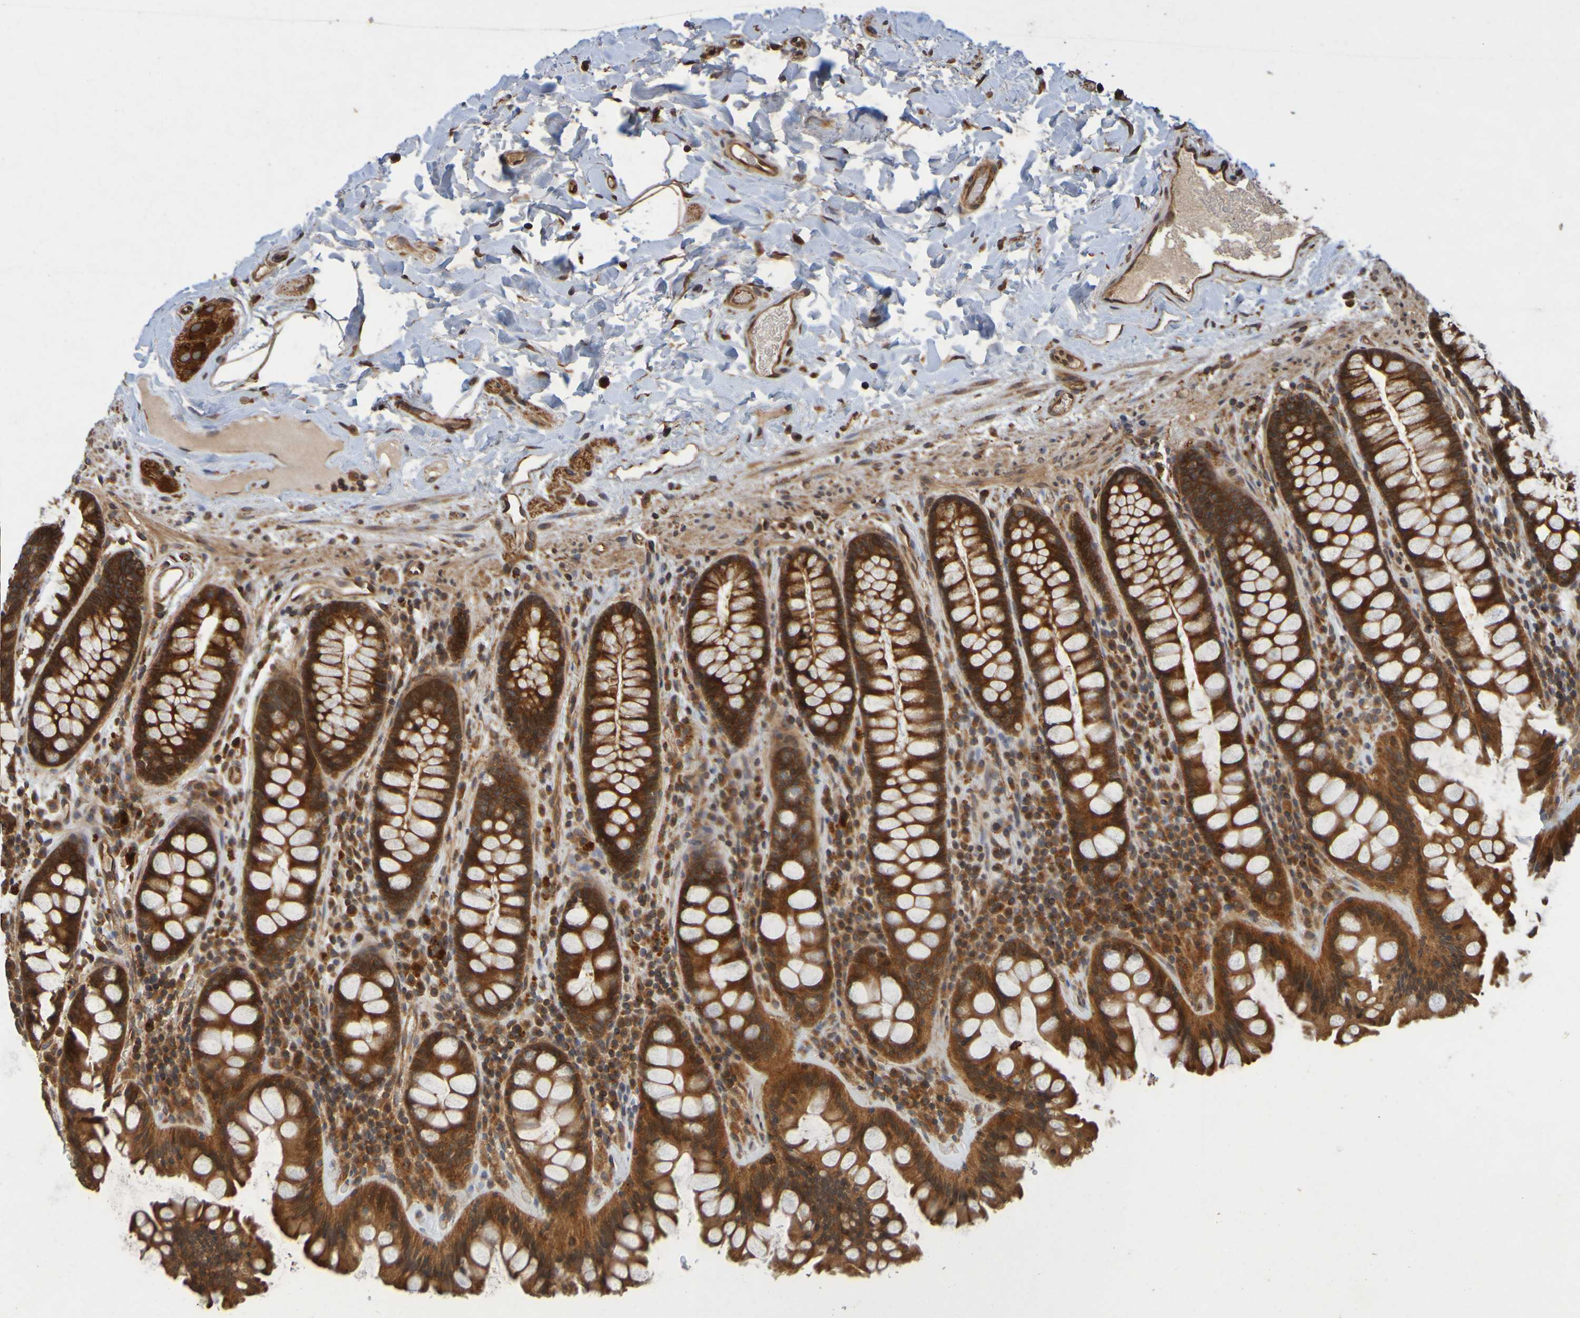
{"staining": {"intensity": "strong", "quantity": ">75%", "location": "cytoplasmic/membranous"}, "tissue": "colon", "cell_type": "Endothelial cells", "image_type": "normal", "snomed": [{"axis": "morphology", "description": "Normal tissue, NOS"}, {"axis": "topography", "description": "Colon"}], "caption": "Unremarkable colon reveals strong cytoplasmic/membranous expression in about >75% of endothelial cells, visualized by immunohistochemistry. The staining is performed using DAB brown chromogen to label protein expression. The nuclei are counter-stained blue using hematoxylin.", "gene": "OCRL", "patient": {"sex": "female", "age": 80}}